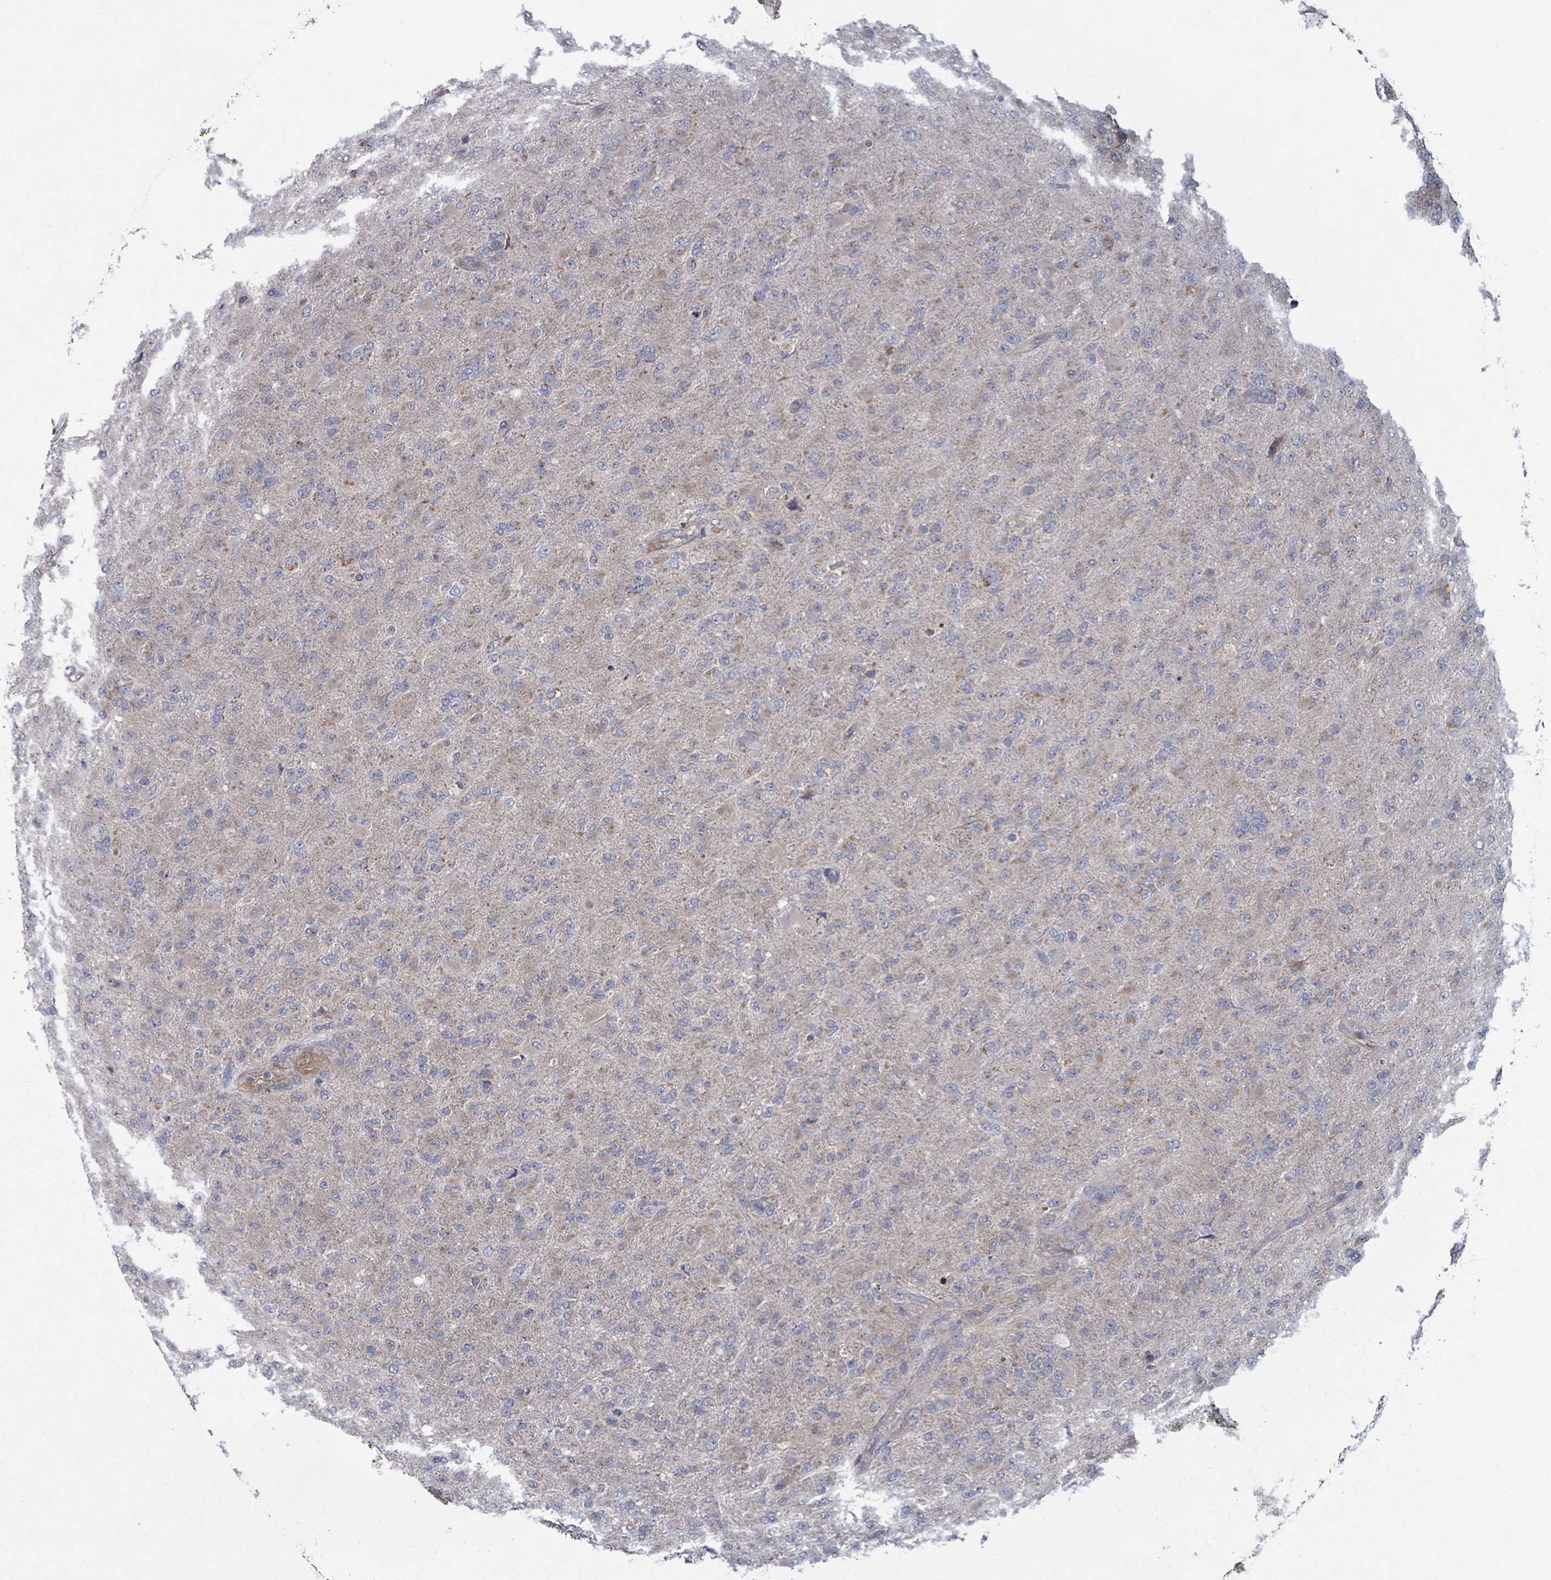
{"staining": {"intensity": "negative", "quantity": "none", "location": "none"}, "tissue": "glioma", "cell_type": "Tumor cells", "image_type": "cancer", "snomed": [{"axis": "morphology", "description": "Glioma, malignant, Low grade"}, {"axis": "topography", "description": "Brain"}], "caption": "Tumor cells are negative for protein expression in human glioma. (IHC, brightfield microscopy, high magnification).", "gene": "FKBP1A", "patient": {"sex": "male", "age": 65}}